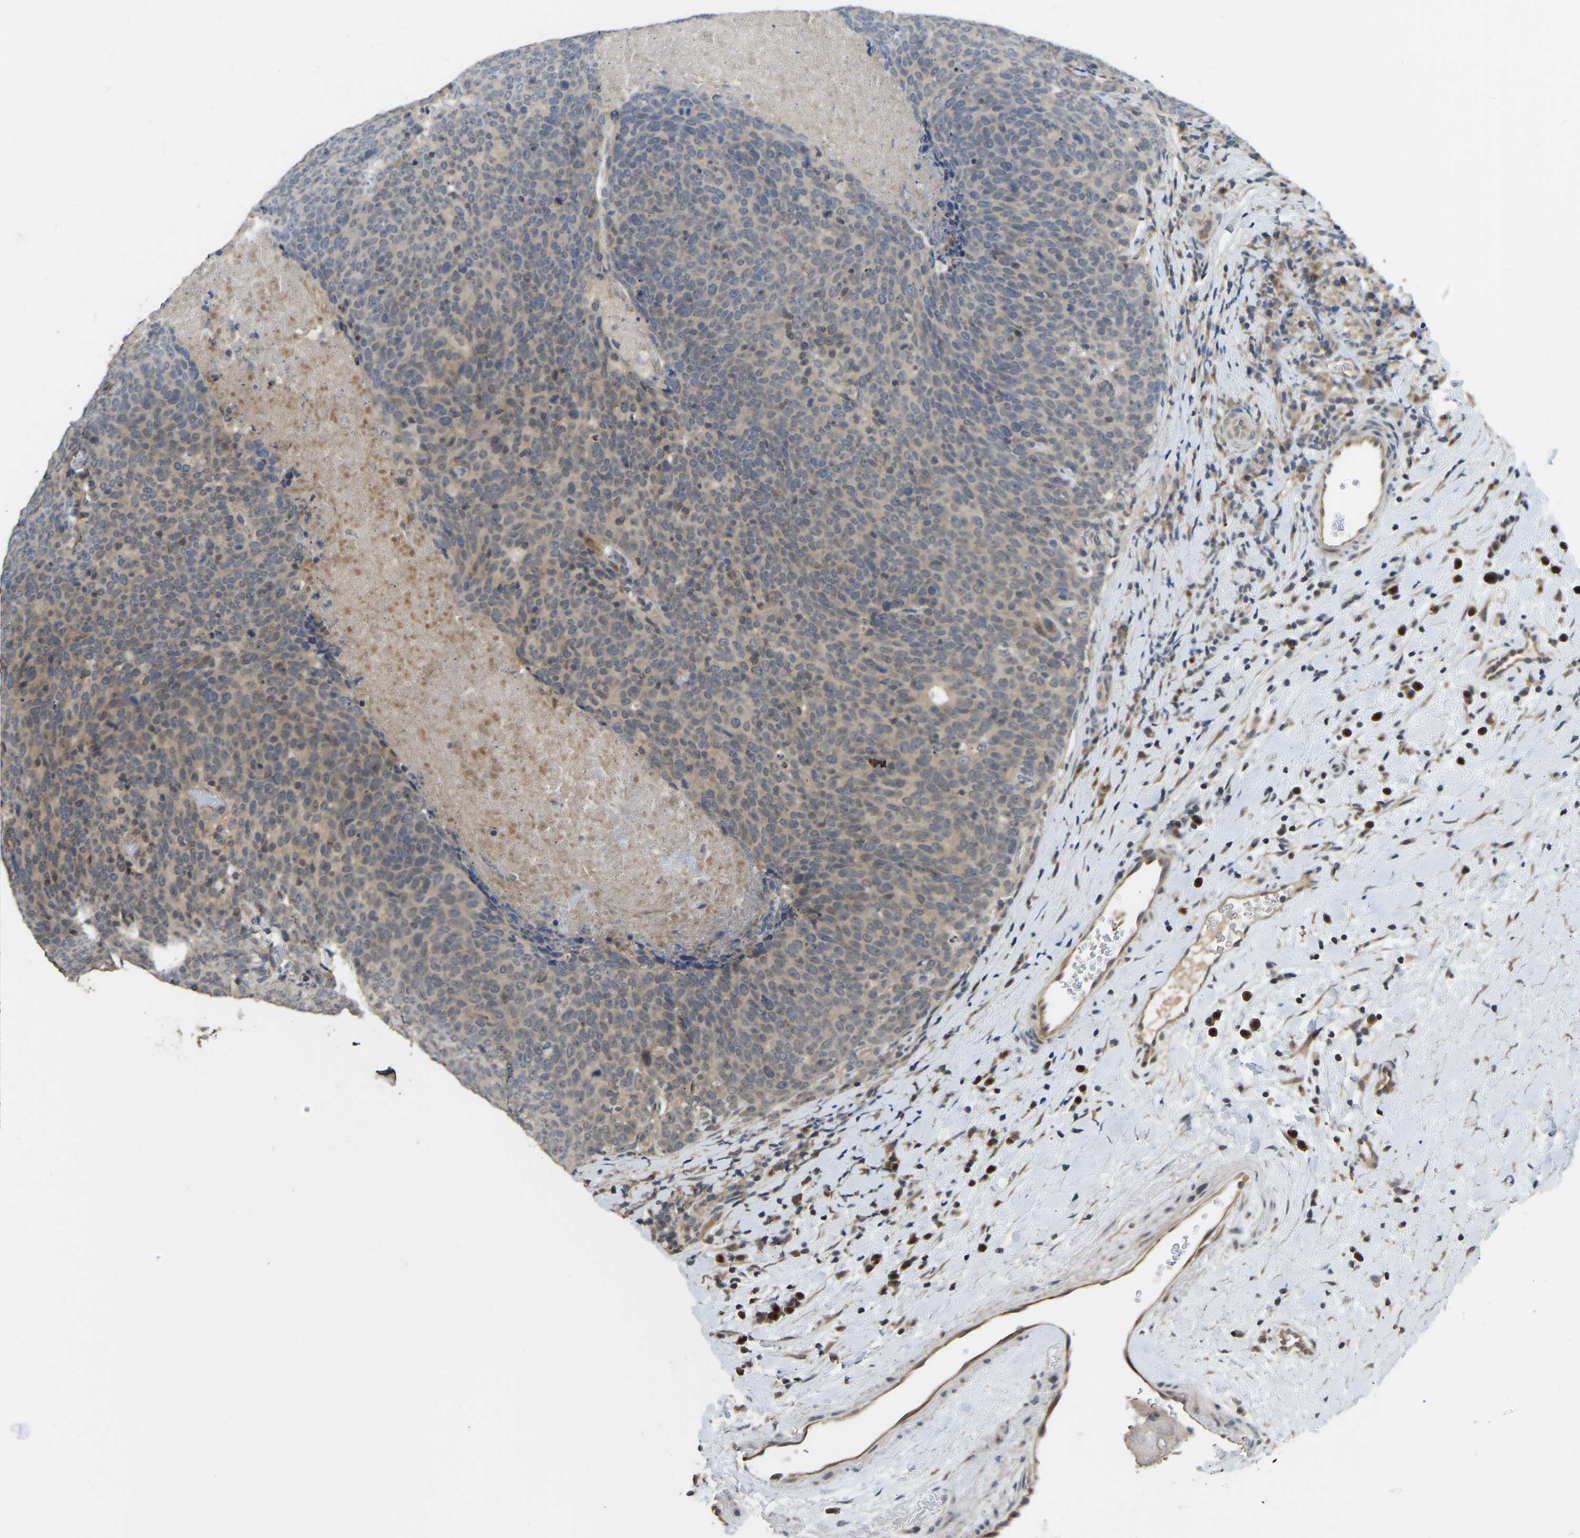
{"staining": {"intensity": "moderate", "quantity": "25%-75%", "location": "cytoplasmic/membranous"}, "tissue": "head and neck cancer", "cell_type": "Tumor cells", "image_type": "cancer", "snomed": [{"axis": "morphology", "description": "Squamous cell carcinoma, NOS"}, {"axis": "morphology", "description": "Squamous cell carcinoma, metastatic, NOS"}, {"axis": "topography", "description": "Lymph node"}, {"axis": "topography", "description": "Head-Neck"}], "caption": "Head and neck cancer stained with DAB (3,3'-diaminobenzidine) IHC shows medium levels of moderate cytoplasmic/membranous staining in approximately 25%-75% of tumor cells.", "gene": "NDRG3", "patient": {"sex": "male", "age": 62}}